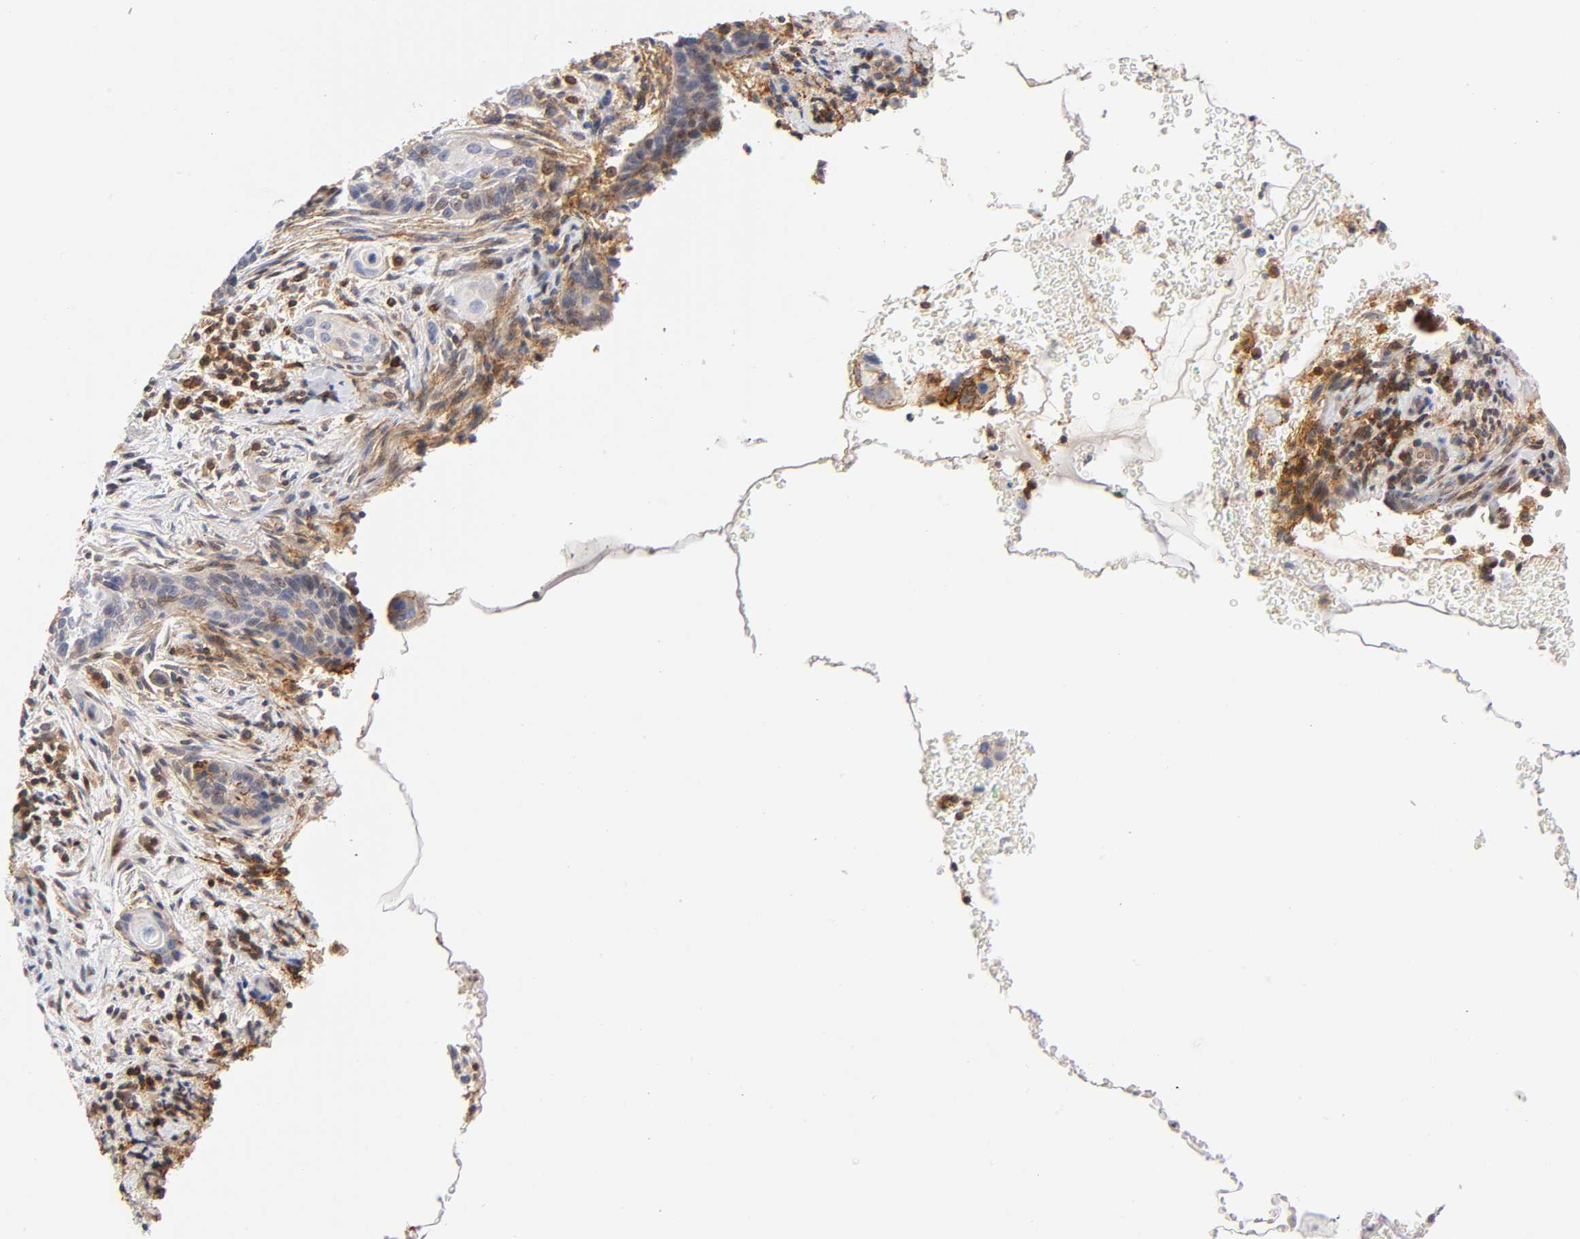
{"staining": {"intensity": "weak", "quantity": "25%-75%", "location": "cytoplasmic/membranous"}, "tissue": "cervical cancer", "cell_type": "Tumor cells", "image_type": "cancer", "snomed": [{"axis": "morphology", "description": "Squamous cell carcinoma, NOS"}, {"axis": "topography", "description": "Cervix"}], "caption": "This histopathology image reveals immunohistochemistry (IHC) staining of human squamous cell carcinoma (cervical), with low weak cytoplasmic/membranous expression in approximately 25%-75% of tumor cells.", "gene": "ANXA7", "patient": {"sex": "female", "age": 33}}